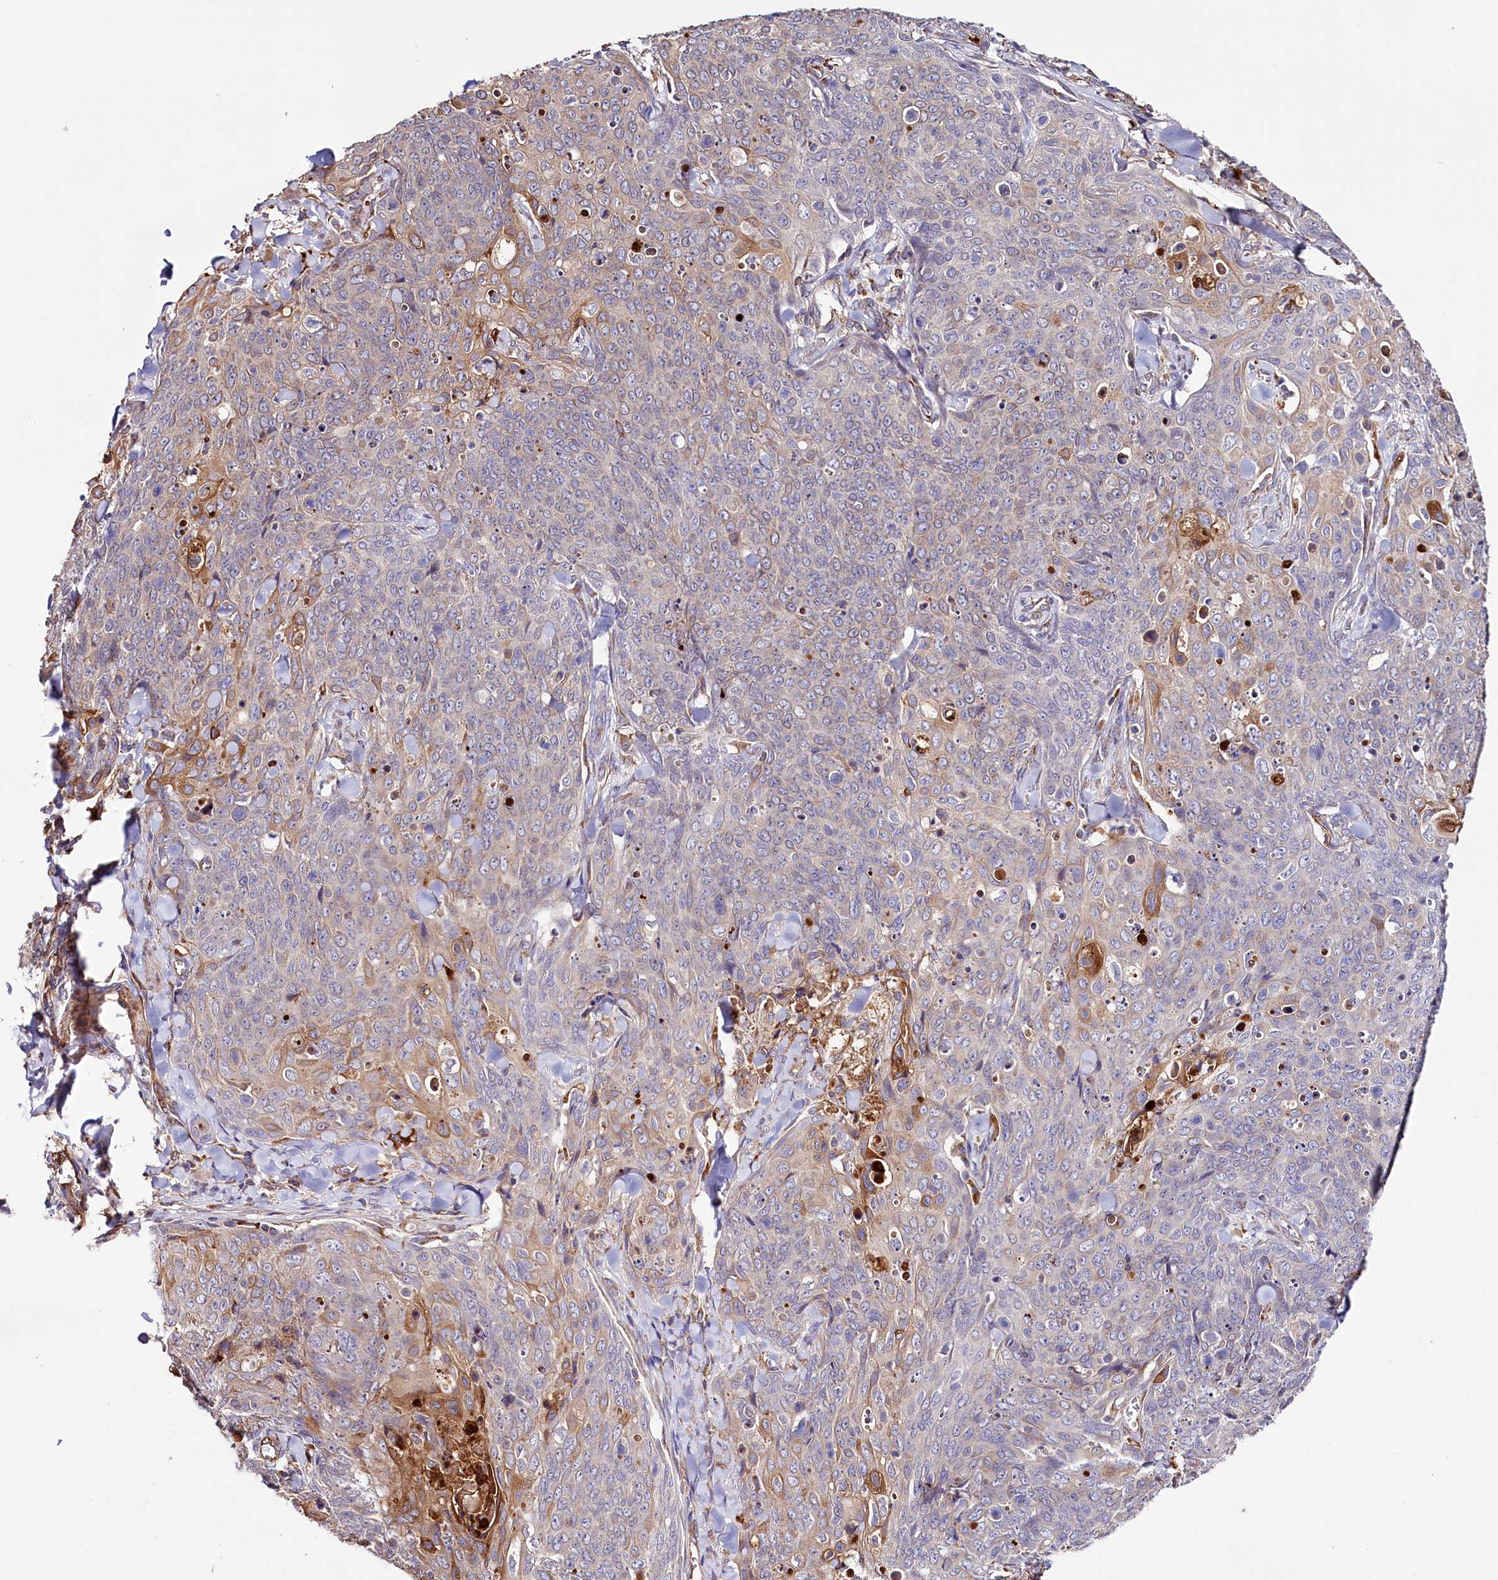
{"staining": {"intensity": "moderate", "quantity": "<25%", "location": "cytoplasmic/membranous"}, "tissue": "skin cancer", "cell_type": "Tumor cells", "image_type": "cancer", "snomed": [{"axis": "morphology", "description": "Squamous cell carcinoma, NOS"}, {"axis": "topography", "description": "Skin"}, {"axis": "topography", "description": "Vulva"}], "caption": "This micrograph demonstrates immunohistochemistry (IHC) staining of skin squamous cell carcinoma, with low moderate cytoplasmic/membranous positivity in about <25% of tumor cells.", "gene": "TTC12", "patient": {"sex": "female", "age": 85}}